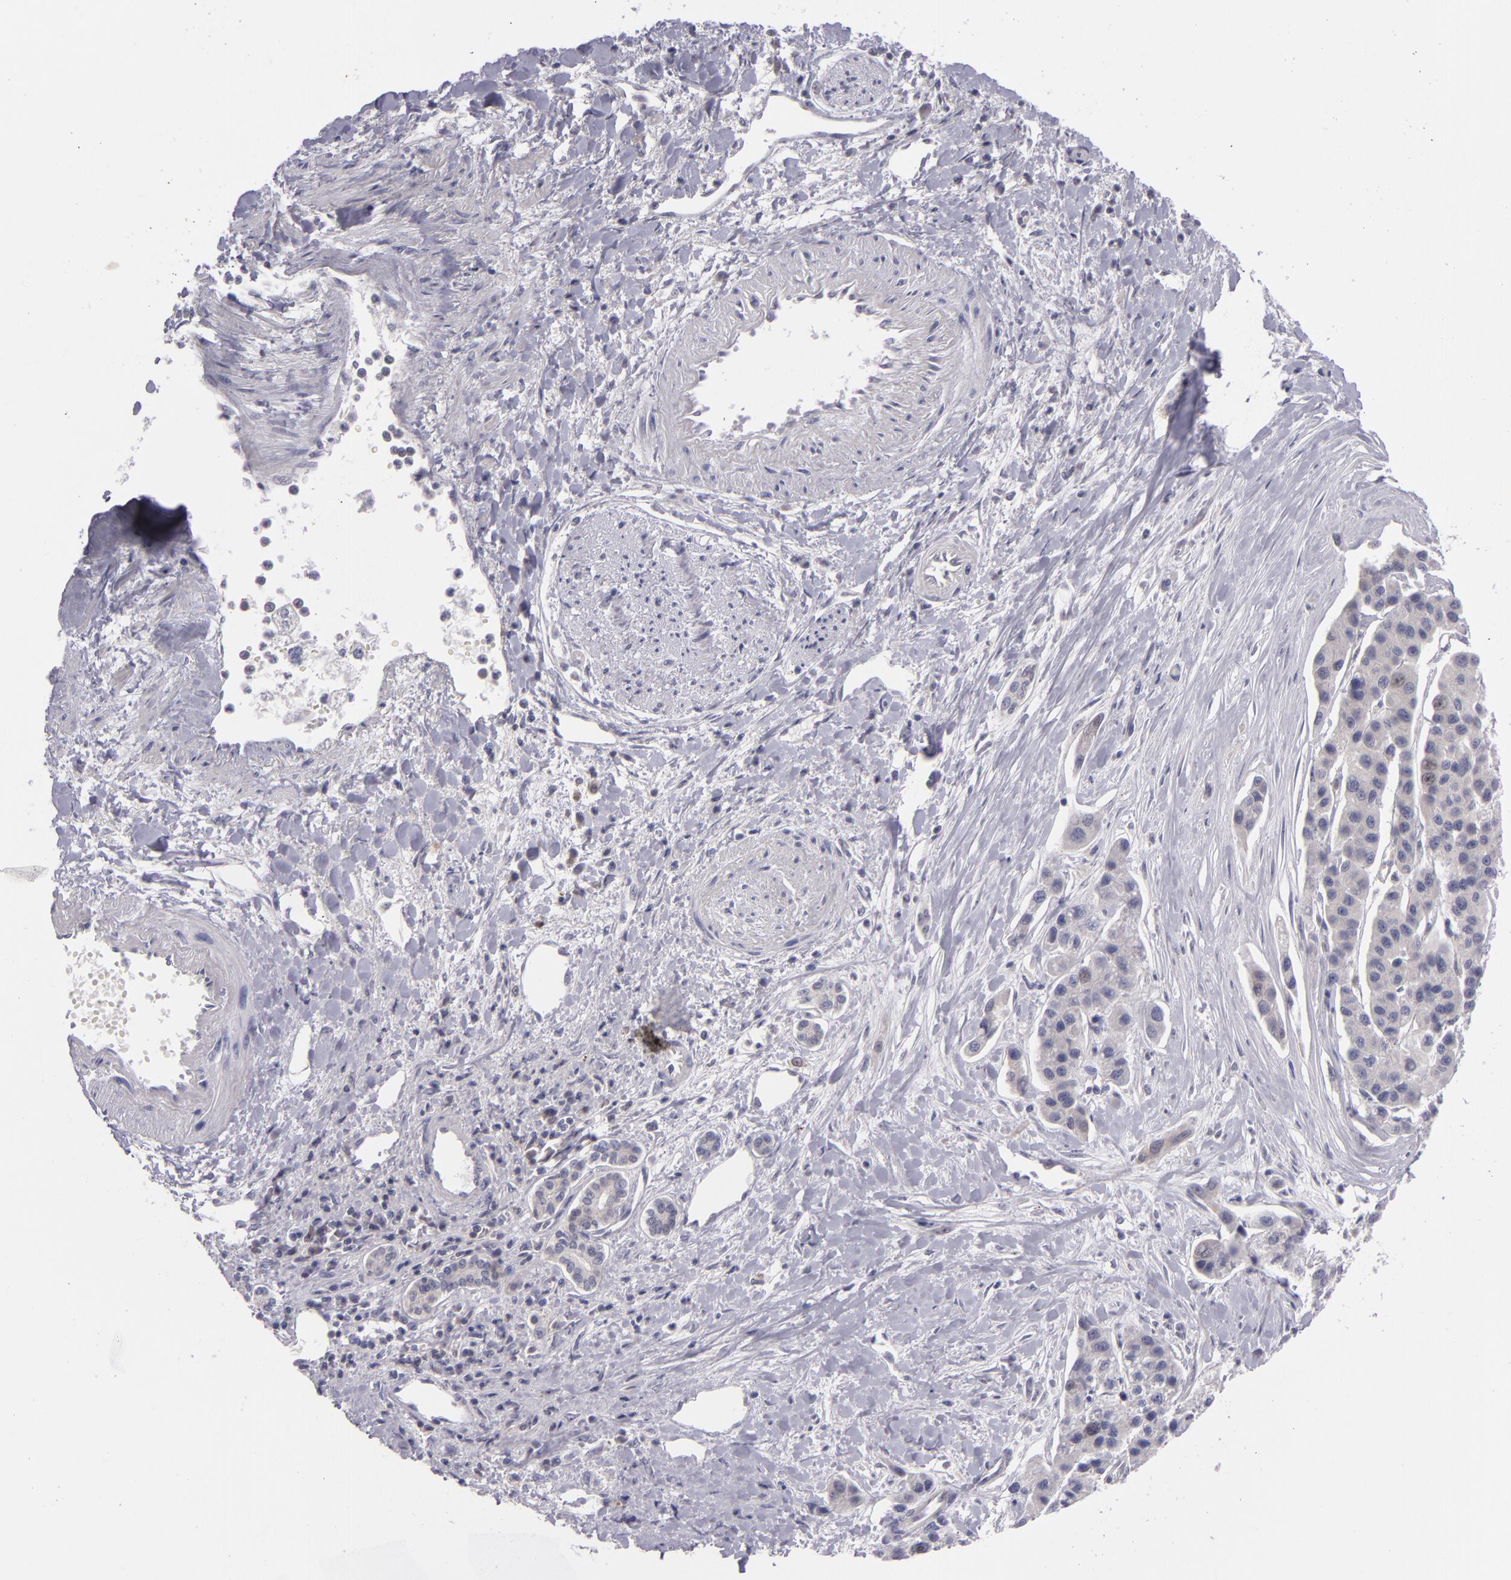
{"staining": {"intensity": "negative", "quantity": "none", "location": "none"}, "tissue": "liver cancer", "cell_type": "Tumor cells", "image_type": "cancer", "snomed": [{"axis": "morphology", "description": "Carcinoma, Hepatocellular, NOS"}, {"axis": "topography", "description": "Liver"}], "caption": "An image of human hepatocellular carcinoma (liver) is negative for staining in tumor cells.", "gene": "BCL10", "patient": {"sex": "female", "age": 85}}